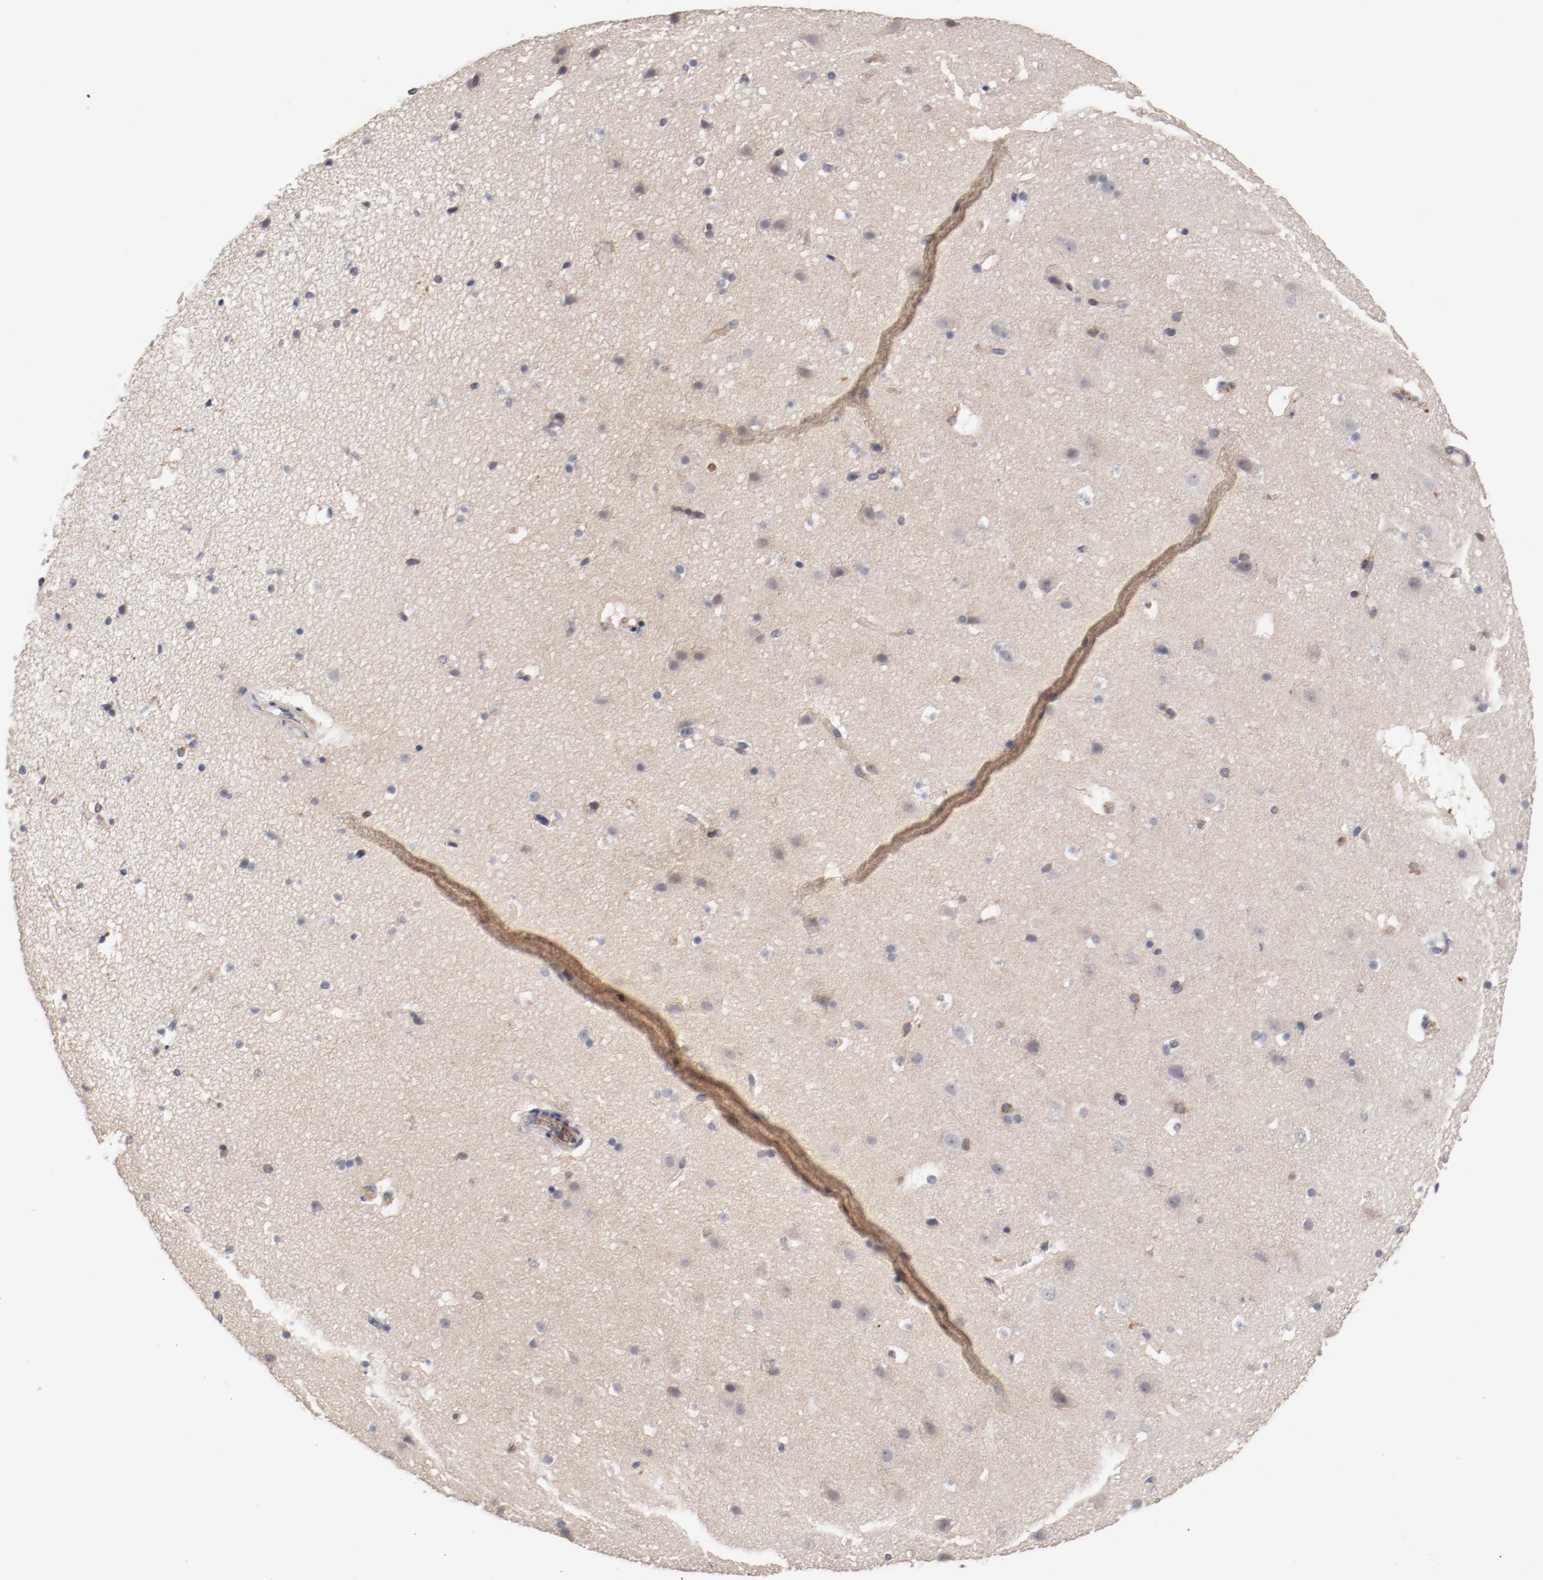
{"staining": {"intensity": "weak", "quantity": ">75%", "location": "cytoplasmic/membranous"}, "tissue": "cerebral cortex", "cell_type": "Endothelial cells", "image_type": "normal", "snomed": [{"axis": "morphology", "description": "Normal tissue, NOS"}, {"axis": "topography", "description": "Cerebral cortex"}], "caption": "A micrograph showing weak cytoplasmic/membranous expression in approximately >75% of endothelial cells in unremarkable cerebral cortex, as visualized by brown immunohistochemical staining.", "gene": "CBL", "patient": {"sex": "male", "age": 45}}